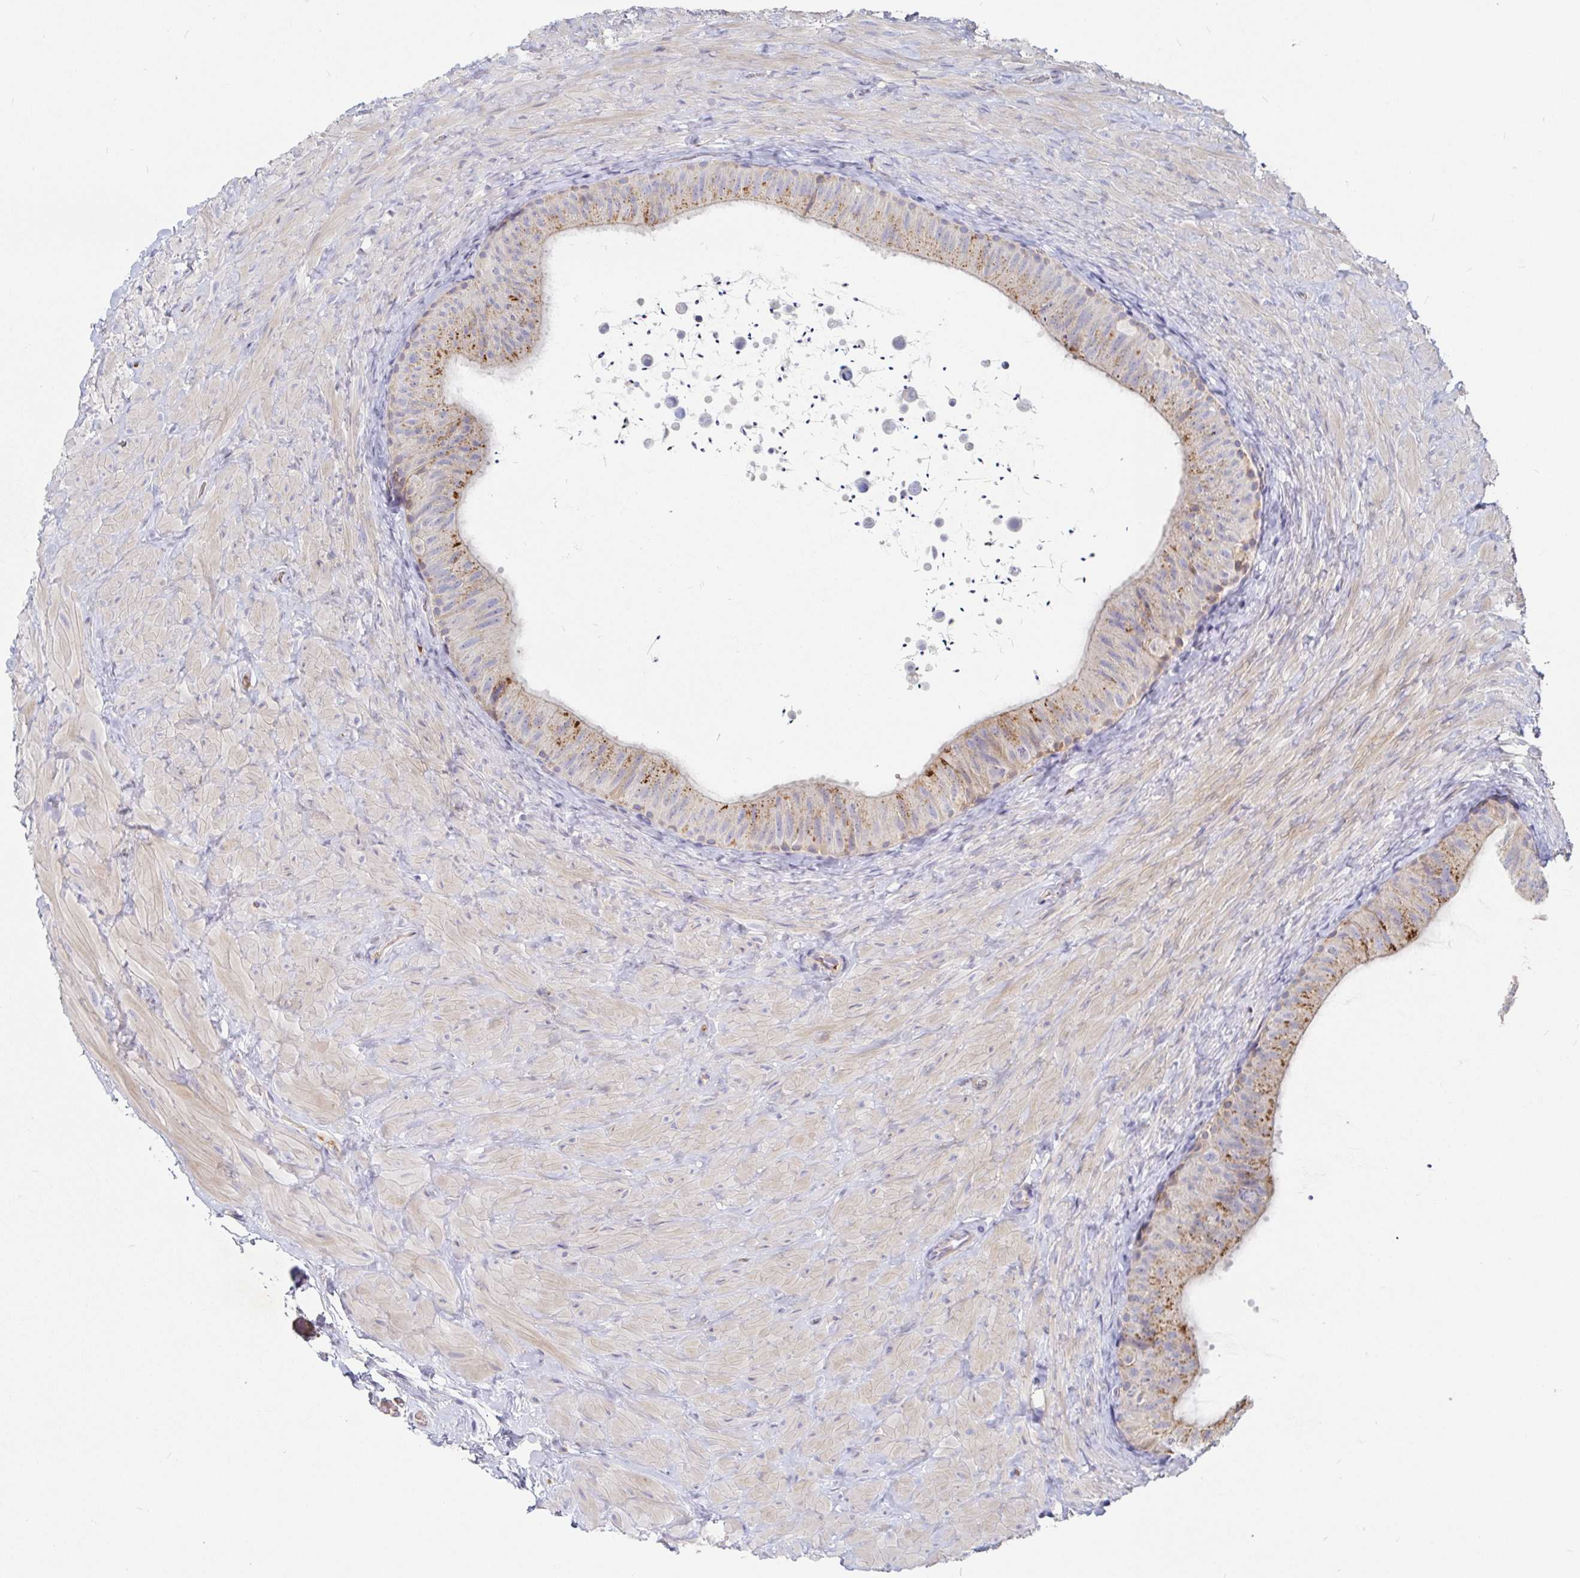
{"staining": {"intensity": "moderate", "quantity": "<25%", "location": "cytoplasmic/membranous"}, "tissue": "epididymis", "cell_type": "Glandular cells", "image_type": "normal", "snomed": [{"axis": "morphology", "description": "Normal tissue, NOS"}, {"axis": "topography", "description": "Epididymis, spermatic cord, NOS"}, {"axis": "topography", "description": "Epididymis"}], "caption": "IHC staining of benign epididymis, which demonstrates low levels of moderate cytoplasmic/membranous expression in about <25% of glandular cells indicating moderate cytoplasmic/membranous protein expression. The staining was performed using DAB (brown) for protein detection and nuclei were counterstained in hematoxylin (blue).", "gene": "IRAK2", "patient": {"sex": "male", "age": 31}}